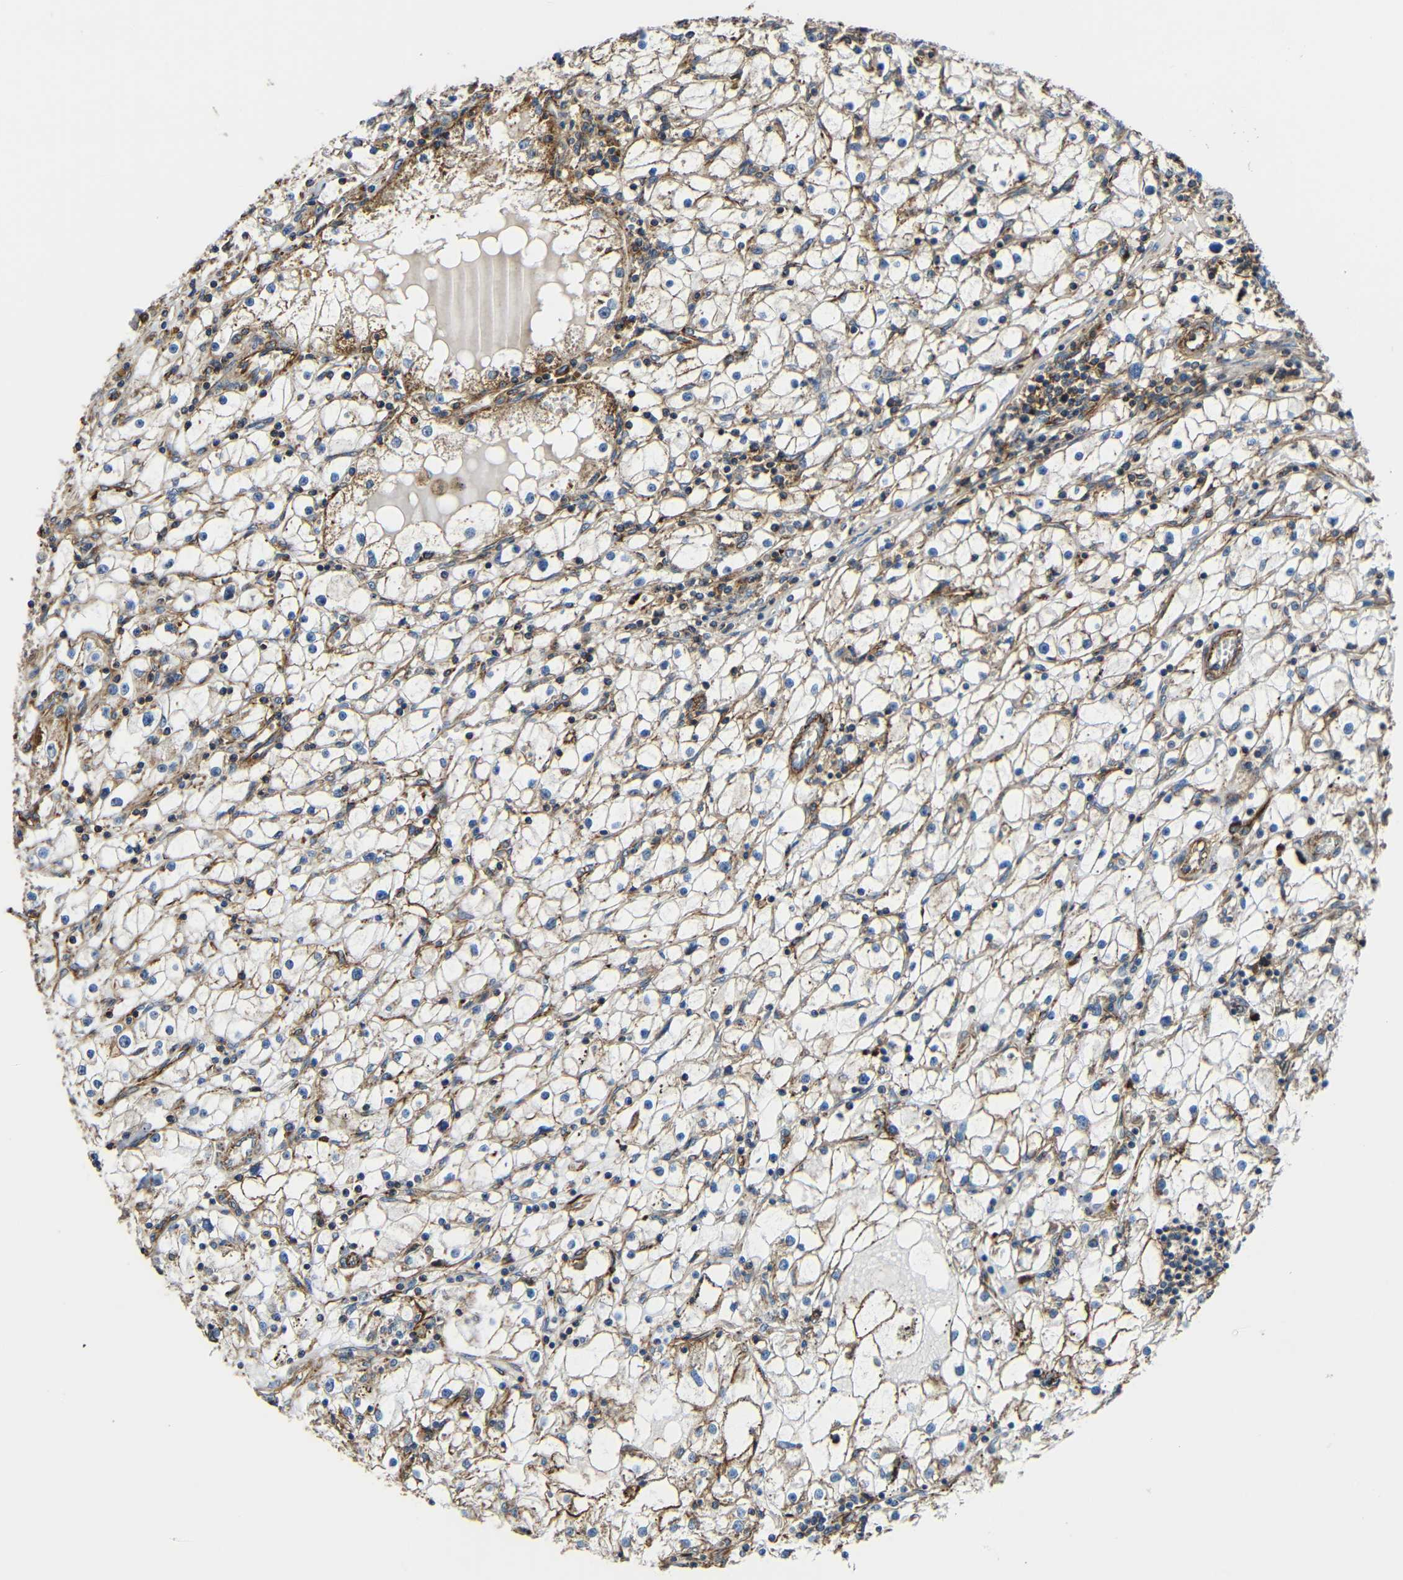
{"staining": {"intensity": "moderate", "quantity": "25%-75%", "location": "cytoplasmic/membranous"}, "tissue": "renal cancer", "cell_type": "Tumor cells", "image_type": "cancer", "snomed": [{"axis": "morphology", "description": "Adenocarcinoma, NOS"}, {"axis": "topography", "description": "Kidney"}], "caption": "Immunohistochemical staining of adenocarcinoma (renal) exhibits medium levels of moderate cytoplasmic/membranous protein positivity in about 25%-75% of tumor cells. (DAB (3,3'-diaminobenzidine) IHC with brightfield microscopy, high magnification).", "gene": "IGSF10", "patient": {"sex": "male", "age": 56}}